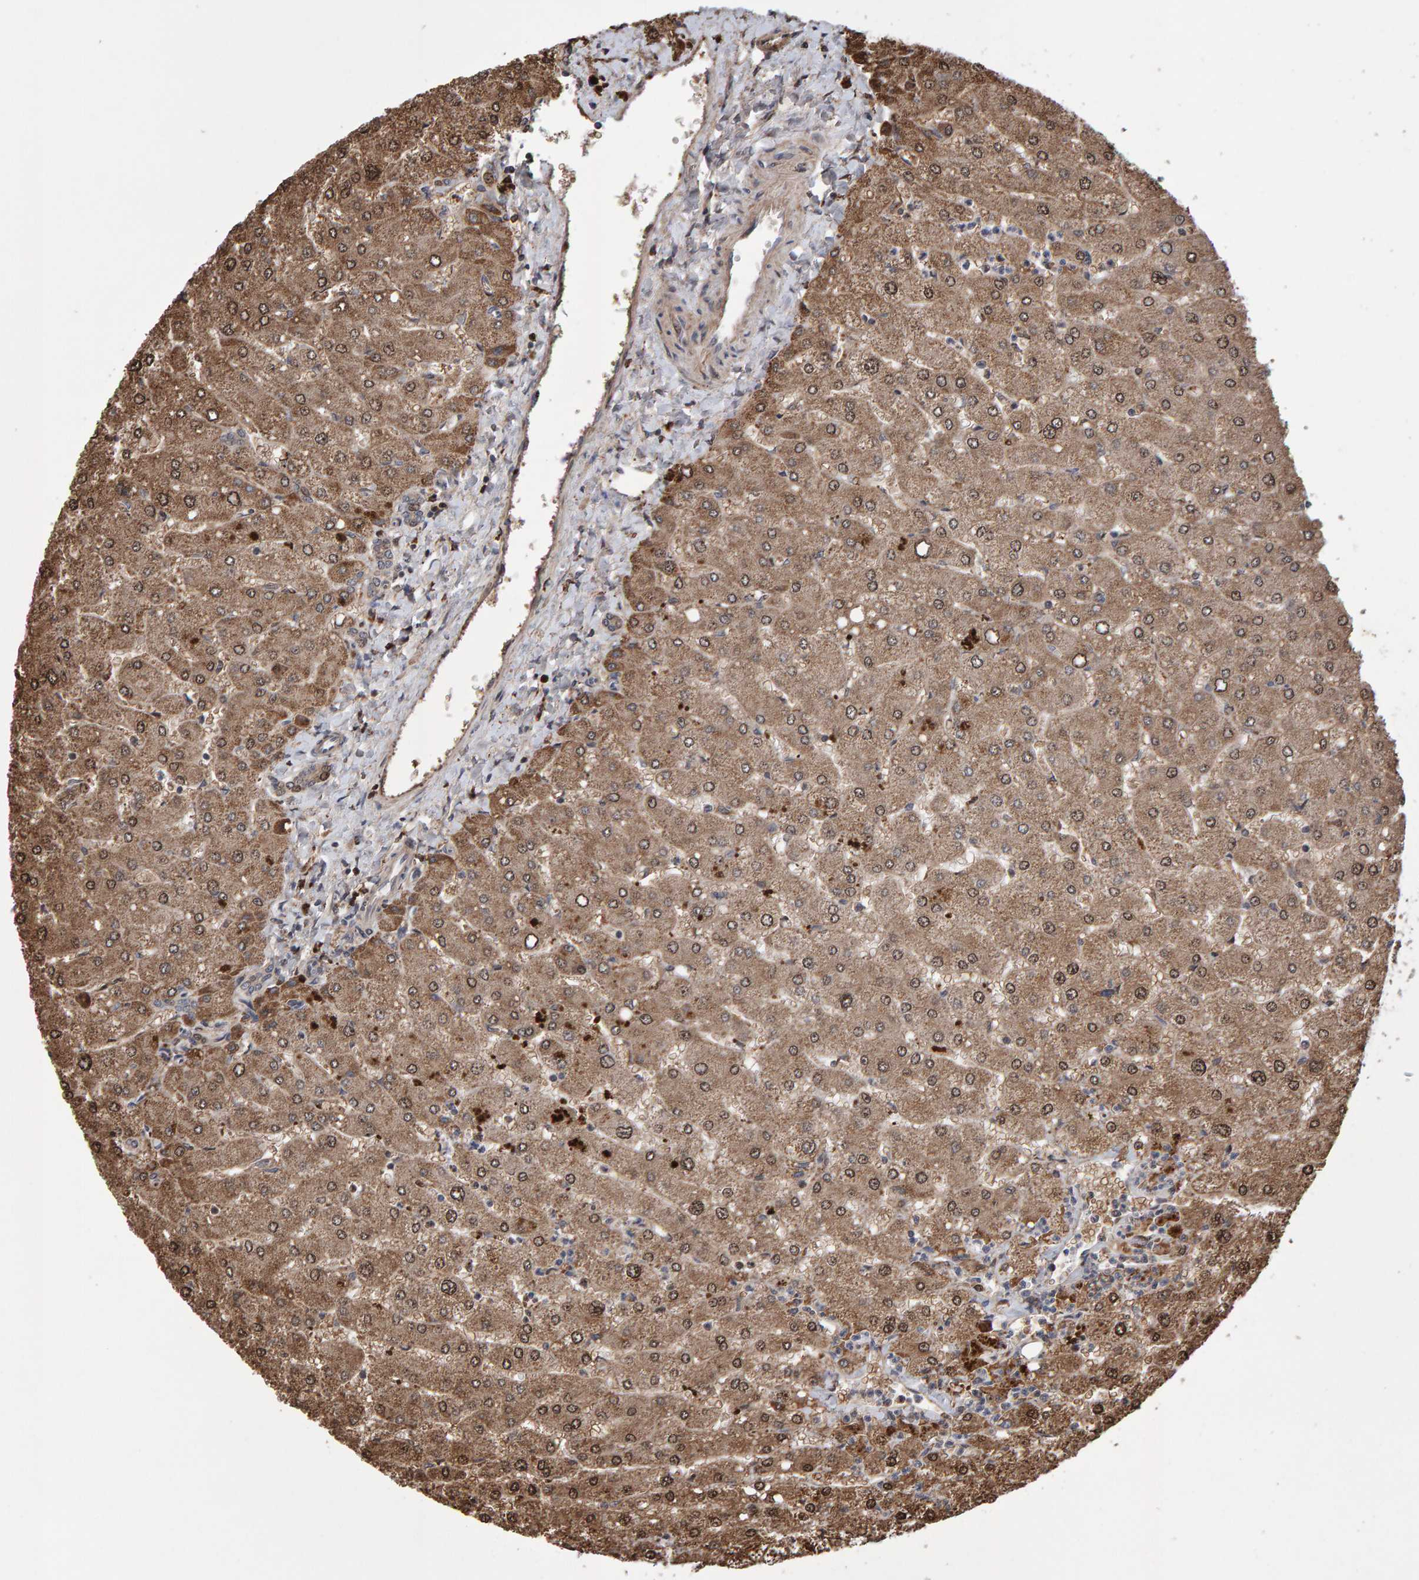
{"staining": {"intensity": "moderate", "quantity": ">75%", "location": "cytoplasmic/membranous"}, "tissue": "liver", "cell_type": "Cholangiocytes", "image_type": "normal", "snomed": [{"axis": "morphology", "description": "Normal tissue, NOS"}, {"axis": "topography", "description": "Liver"}], "caption": "A micrograph showing moderate cytoplasmic/membranous staining in about >75% of cholangiocytes in normal liver, as visualized by brown immunohistochemical staining.", "gene": "PECR", "patient": {"sex": "male", "age": 55}}